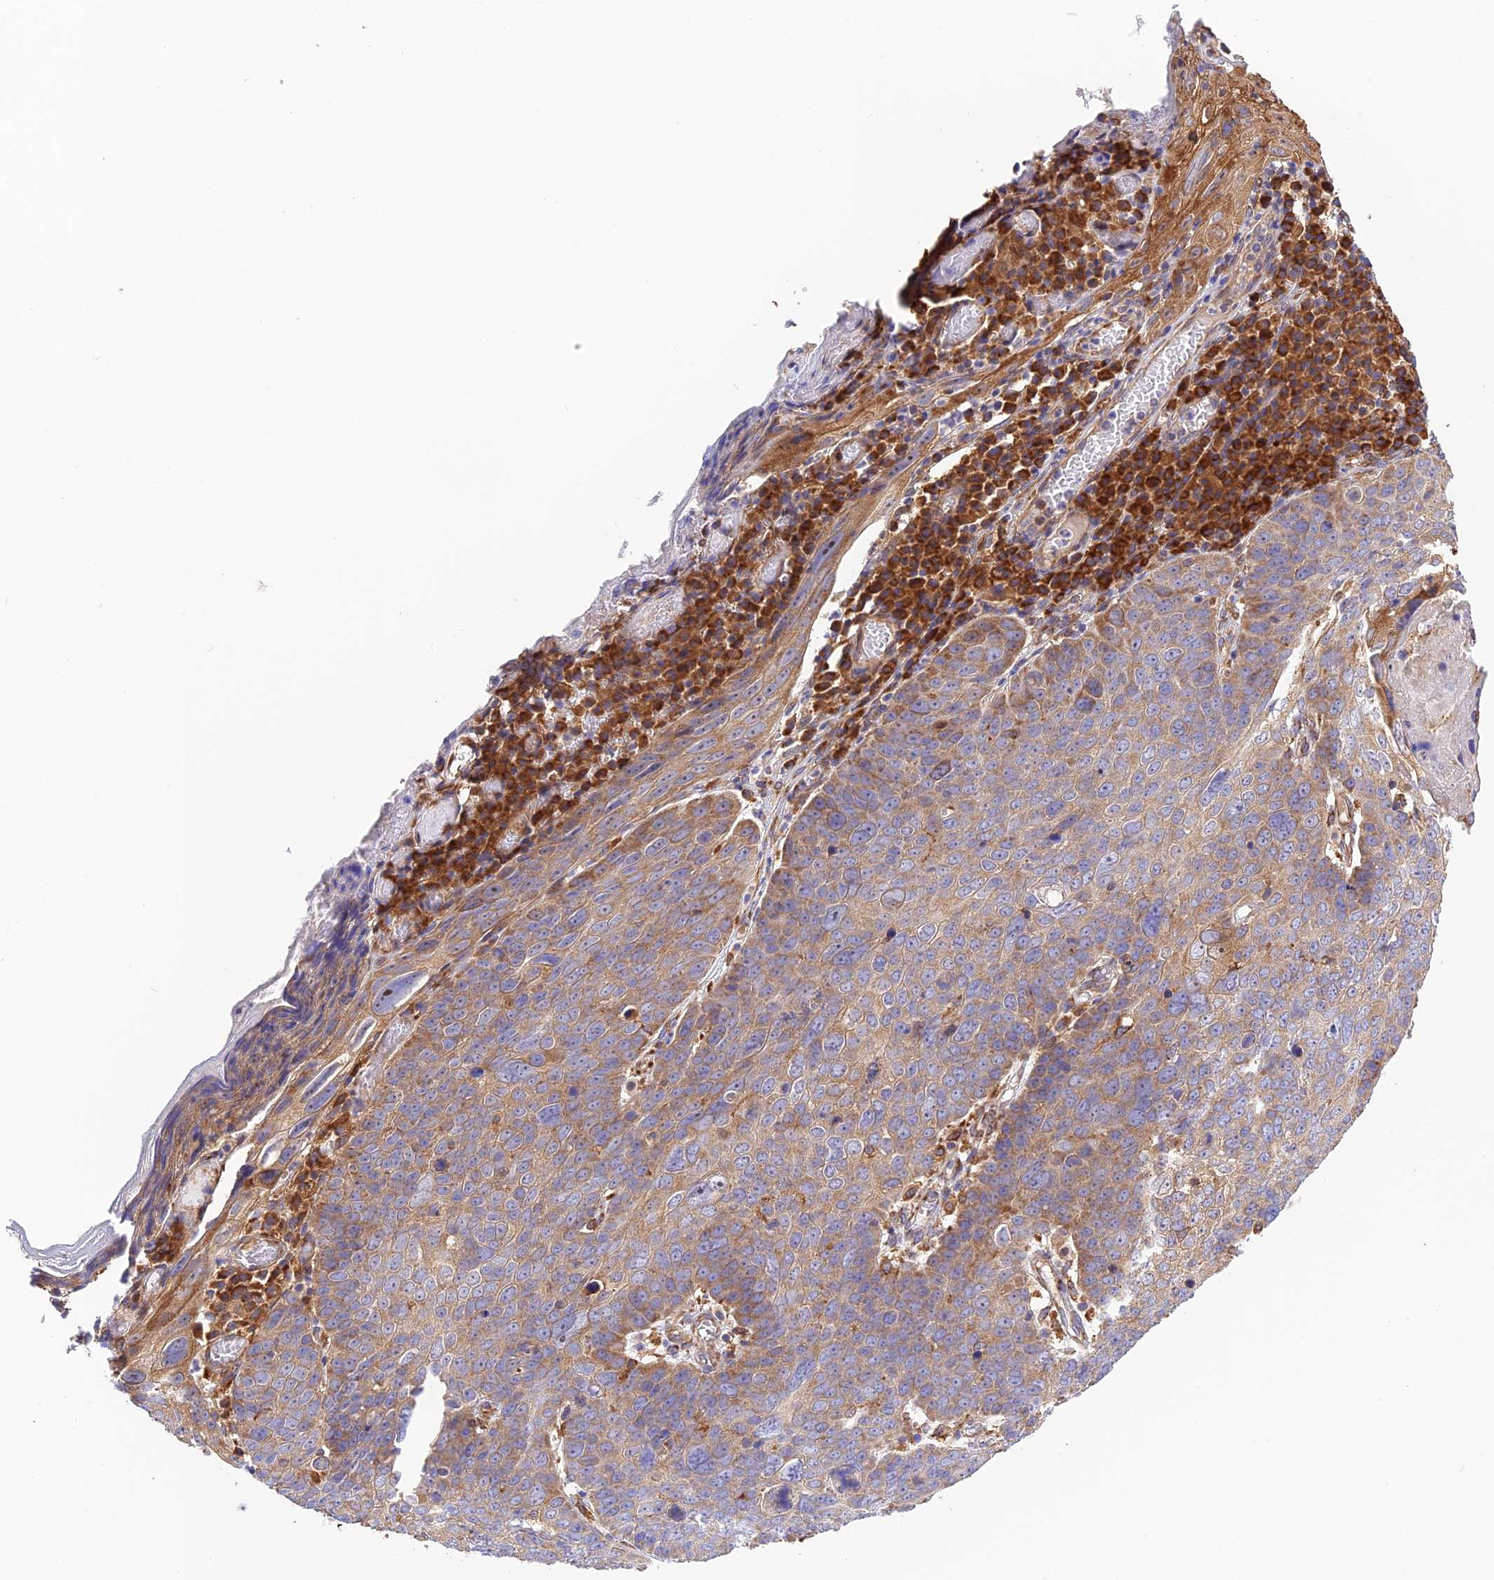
{"staining": {"intensity": "moderate", "quantity": ">75%", "location": "cytoplasmic/membranous"}, "tissue": "skin cancer", "cell_type": "Tumor cells", "image_type": "cancer", "snomed": [{"axis": "morphology", "description": "Squamous cell carcinoma, NOS"}, {"axis": "topography", "description": "Skin"}], "caption": "Protein staining of skin squamous cell carcinoma tissue exhibits moderate cytoplasmic/membranous positivity in about >75% of tumor cells.", "gene": "RPL5", "patient": {"sex": "male", "age": 71}}